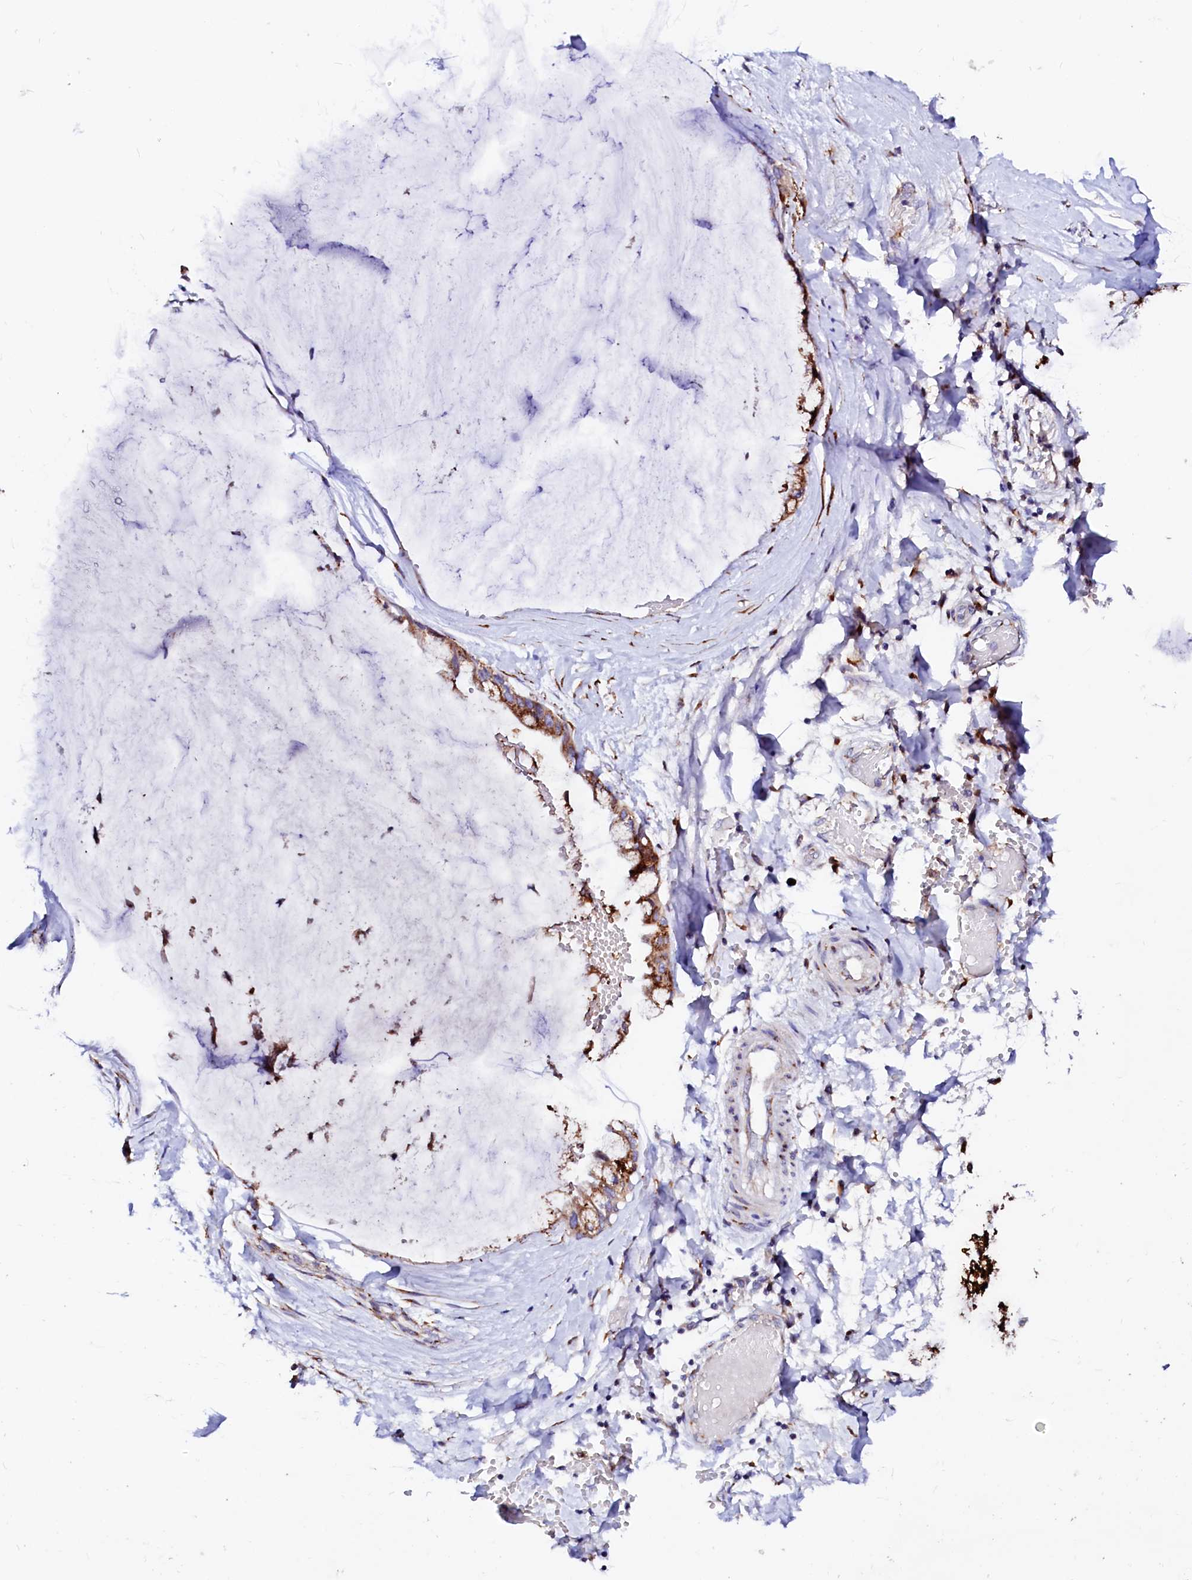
{"staining": {"intensity": "moderate", "quantity": ">75%", "location": "cytoplasmic/membranous"}, "tissue": "ovarian cancer", "cell_type": "Tumor cells", "image_type": "cancer", "snomed": [{"axis": "morphology", "description": "Cystadenocarcinoma, mucinous, NOS"}, {"axis": "topography", "description": "Ovary"}], "caption": "Immunohistochemical staining of human mucinous cystadenocarcinoma (ovarian) shows medium levels of moderate cytoplasmic/membranous expression in about >75% of tumor cells.", "gene": "LMAN1", "patient": {"sex": "female", "age": 39}}